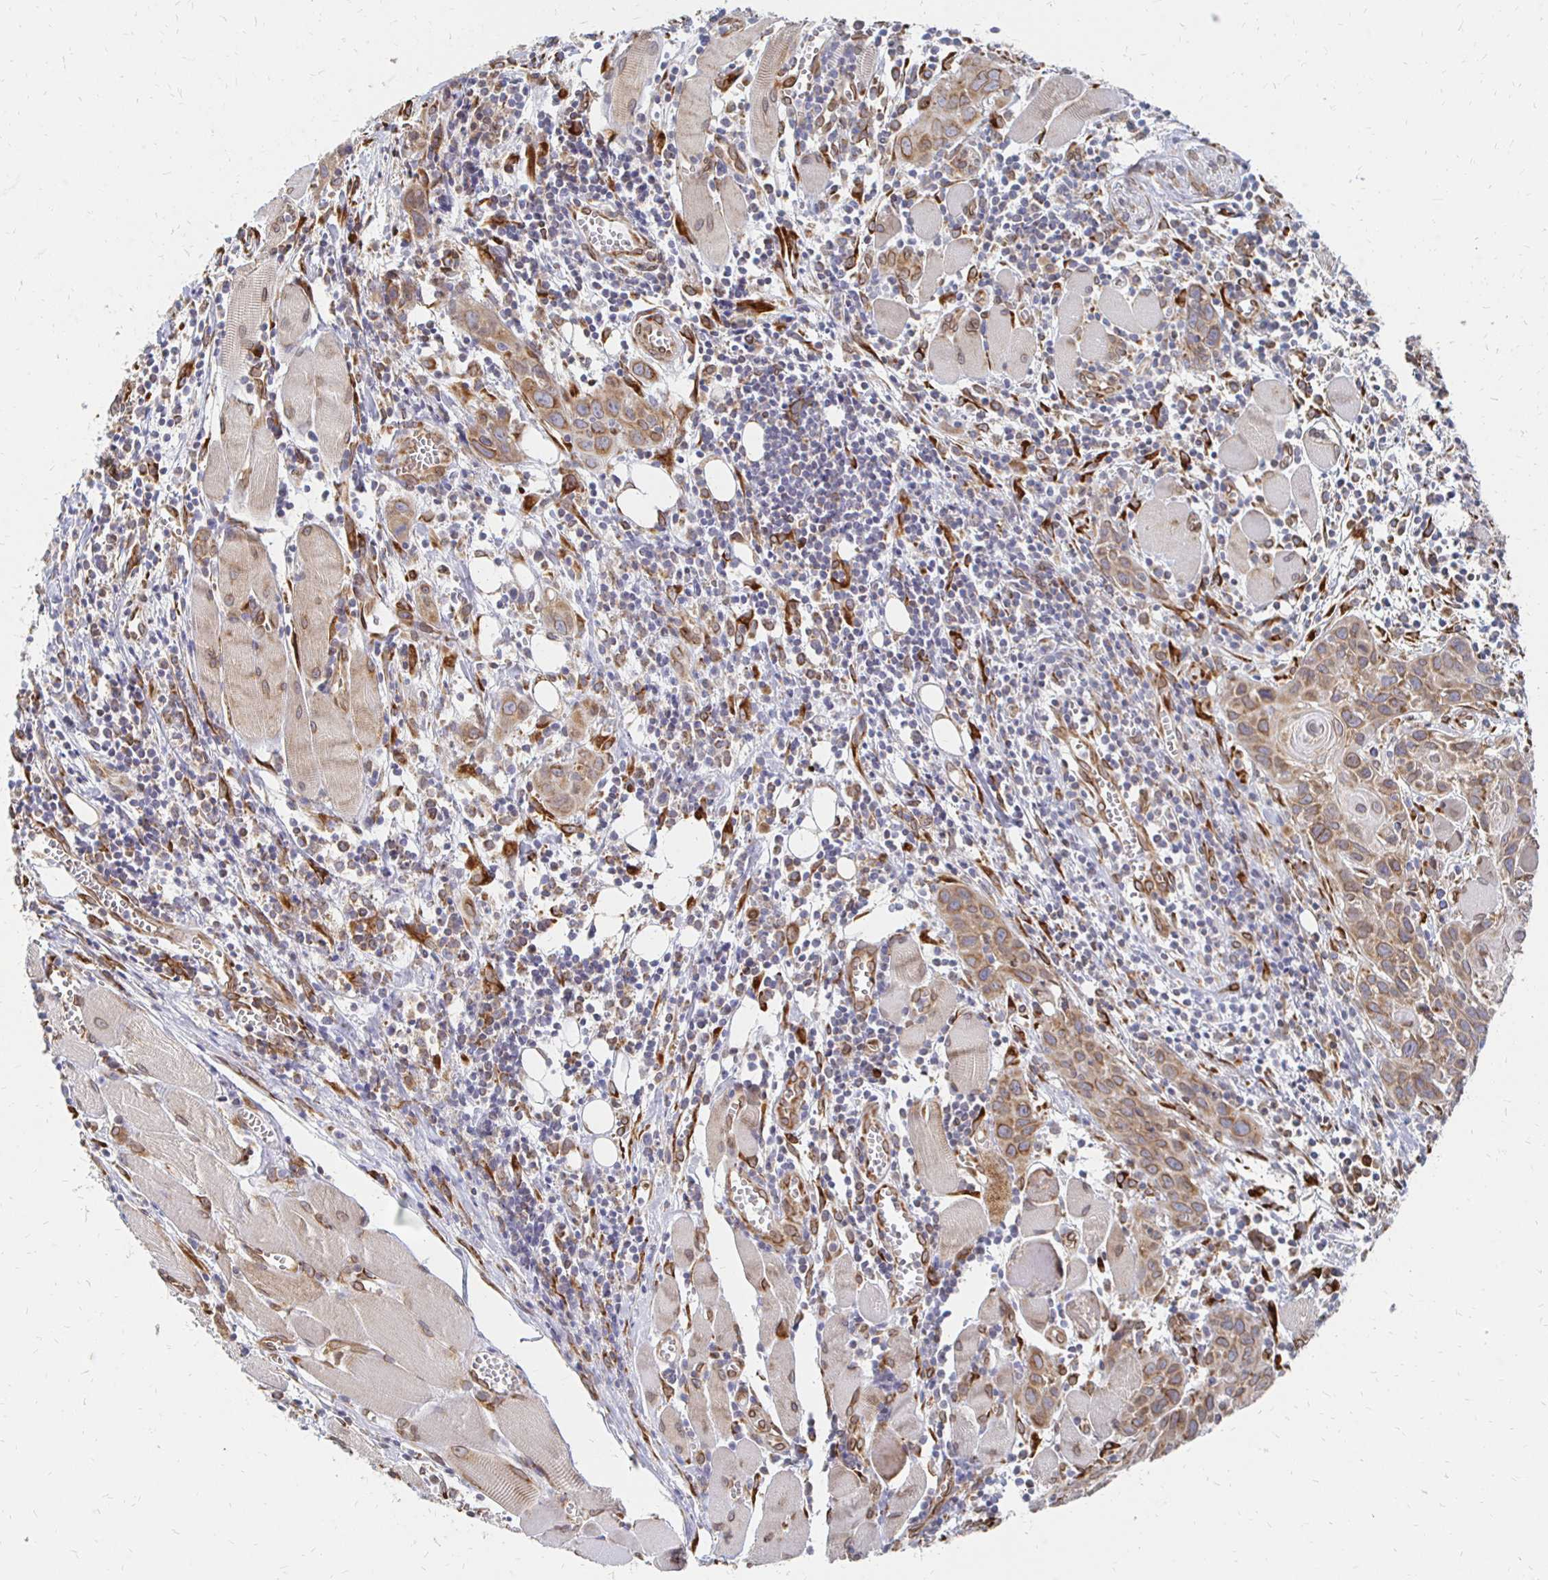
{"staining": {"intensity": "moderate", "quantity": "25%-75%", "location": "cytoplasmic/membranous,nuclear"}, "tissue": "head and neck cancer", "cell_type": "Tumor cells", "image_type": "cancer", "snomed": [{"axis": "morphology", "description": "Squamous cell carcinoma, NOS"}, {"axis": "topography", "description": "Oral tissue"}, {"axis": "topography", "description": "Head-Neck"}], "caption": "Head and neck squamous cell carcinoma stained for a protein (brown) exhibits moderate cytoplasmic/membranous and nuclear positive positivity in about 25%-75% of tumor cells.", "gene": "PELI3", "patient": {"sex": "male", "age": 58}}